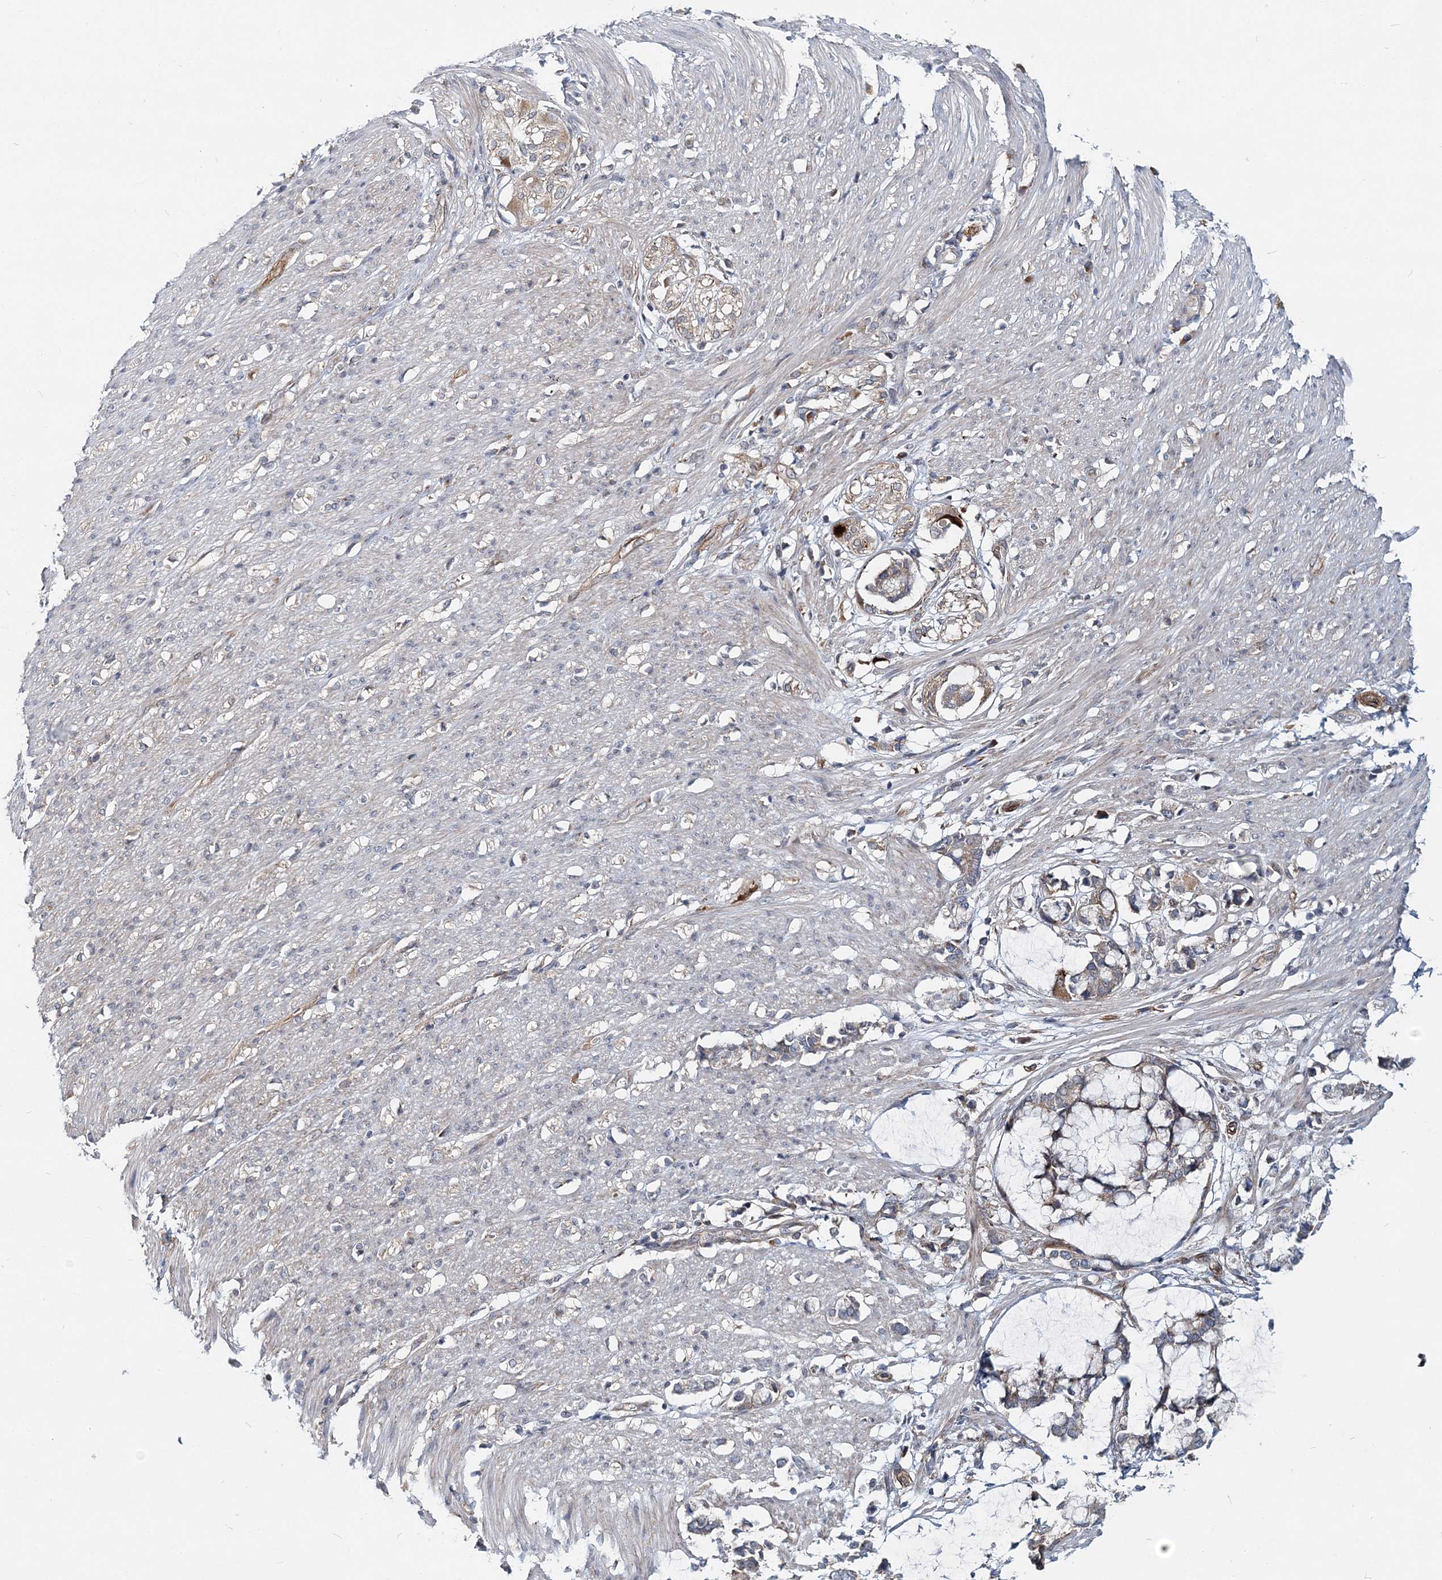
{"staining": {"intensity": "moderate", "quantity": "25%-75%", "location": "cytoplasmic/membranous"}, "tissue": "smooth muscle", "cell_type": "Smooth muscle cells", "image_type": "normal", "snomed": [{"axis": "morphology", "description": "Normal tissue, NOS"}, {"axis": "morphology", "description": "Adenocarcinoma, NOS"}, {"axis": "topography", "description": "Colon"}, {"axis": "topography", "description": "Peripheral nerve tissue"}], "caption": "Immunohistochemistry (IHC) (DAB (3,3'-diaminobenzidine)) staining of normal smooth muscle shows moderate cytoplasmic/membranous protein staining in about 25%-75% of smooth muscle cells. The staining was performed using DAB to visualize the protein expression in brown, while the nuclei were stained in blue with hematoxylin (Magnification: 20x).", "gene": "NBAS", "patient": {"sex": "male", "age": 14}}